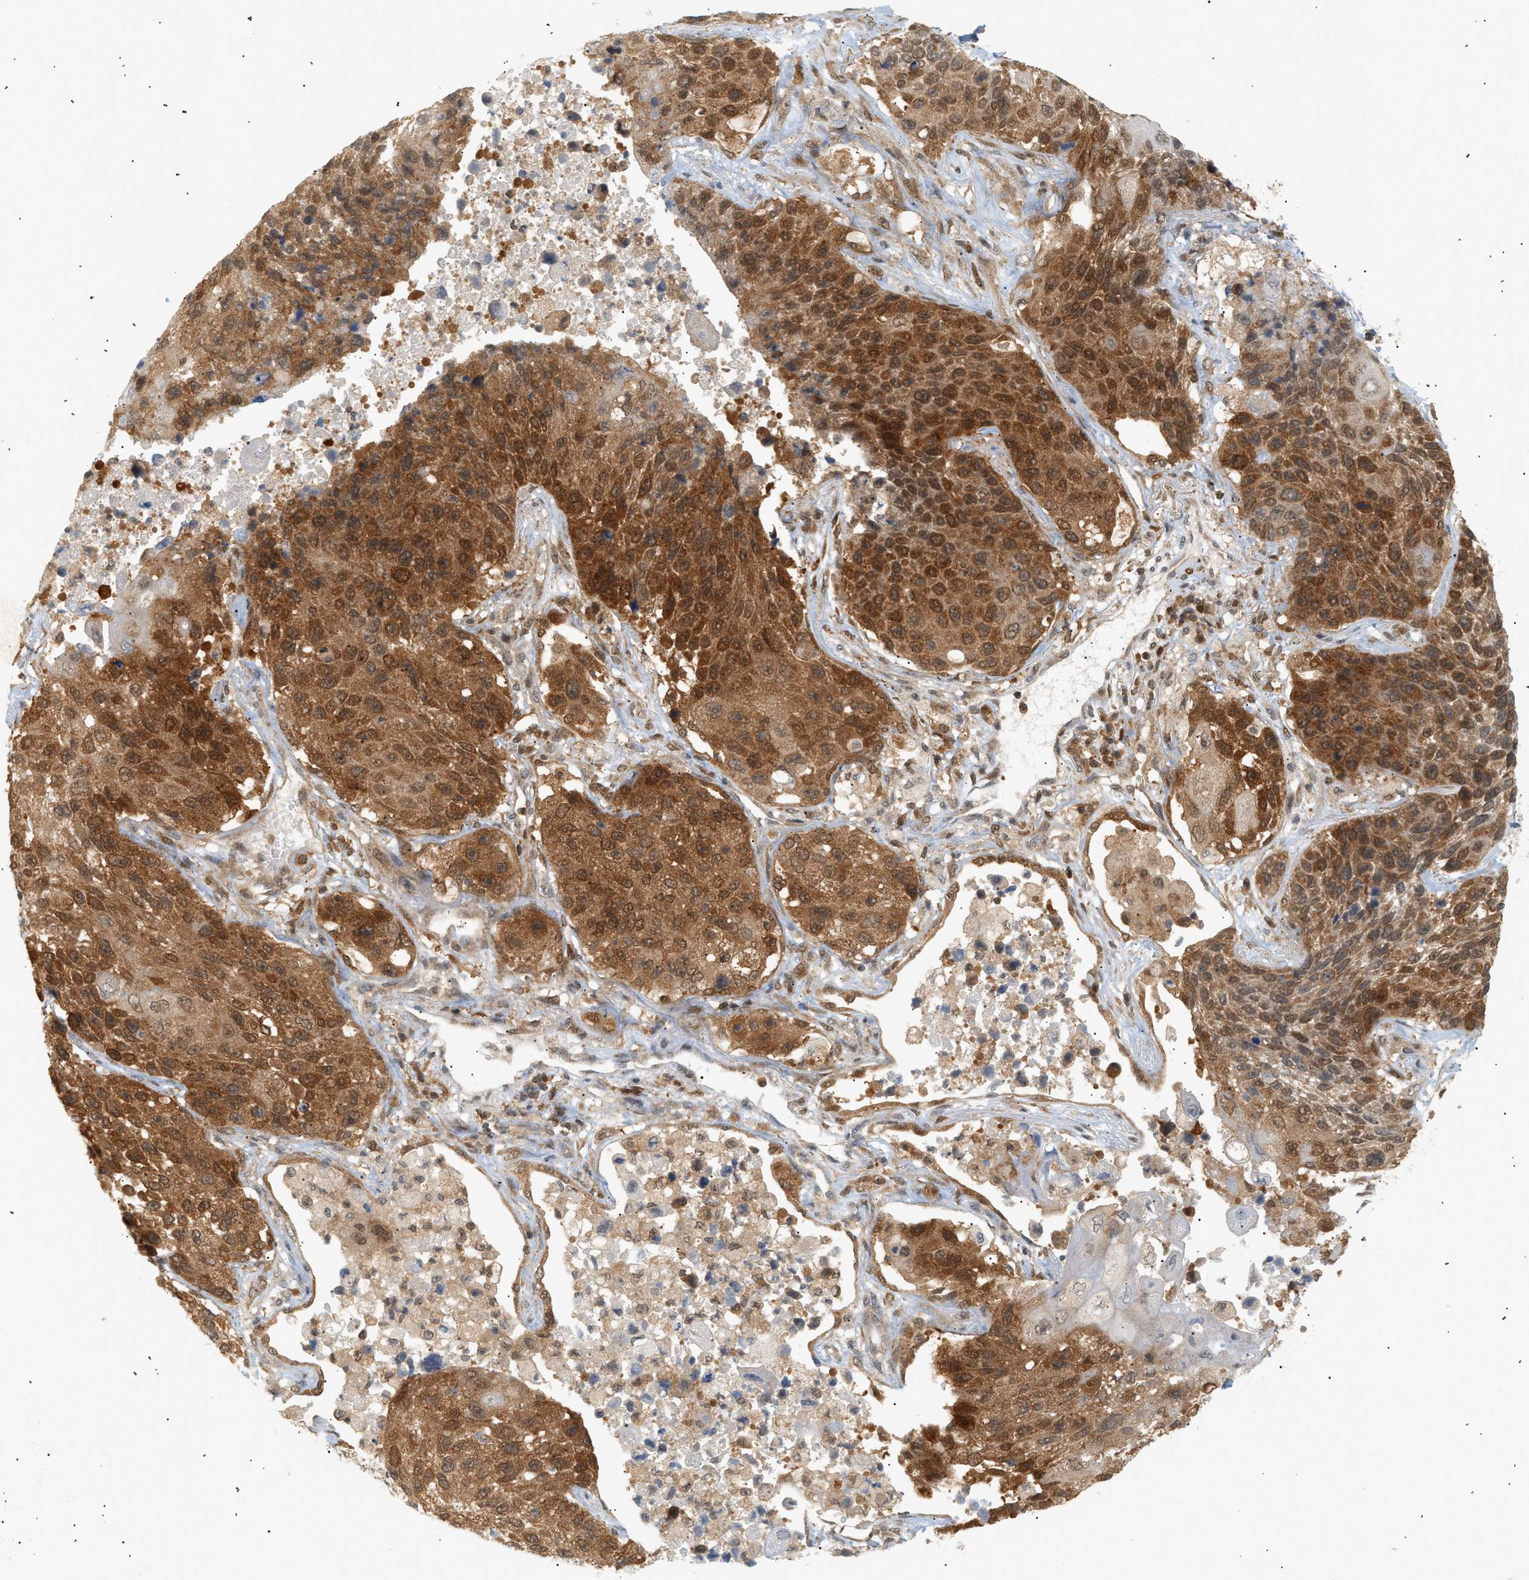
{"staining": {"intensity": "strong", "quantity": ">75%", "location": "cytoplasmic/membranous,nuclear"}, "tissue": "lung cancer", "cell_type": "Tumor cells", "image_type": "cancer", "snomed": [{"axis": "morphology", "description": "Squamous cell carcinoma, NOS"}, {"axis": "topography", "description": "Lung"}], "caption": "Brown immunohistochemical staining in lung cancer (squamous cell carcinoma) exhibits strong cytoplasmic/membranous and nuclear positivity in about >75% of tumor cells.", "gene": "SHC1", "patient": {"sex": "male", "age": 61}}